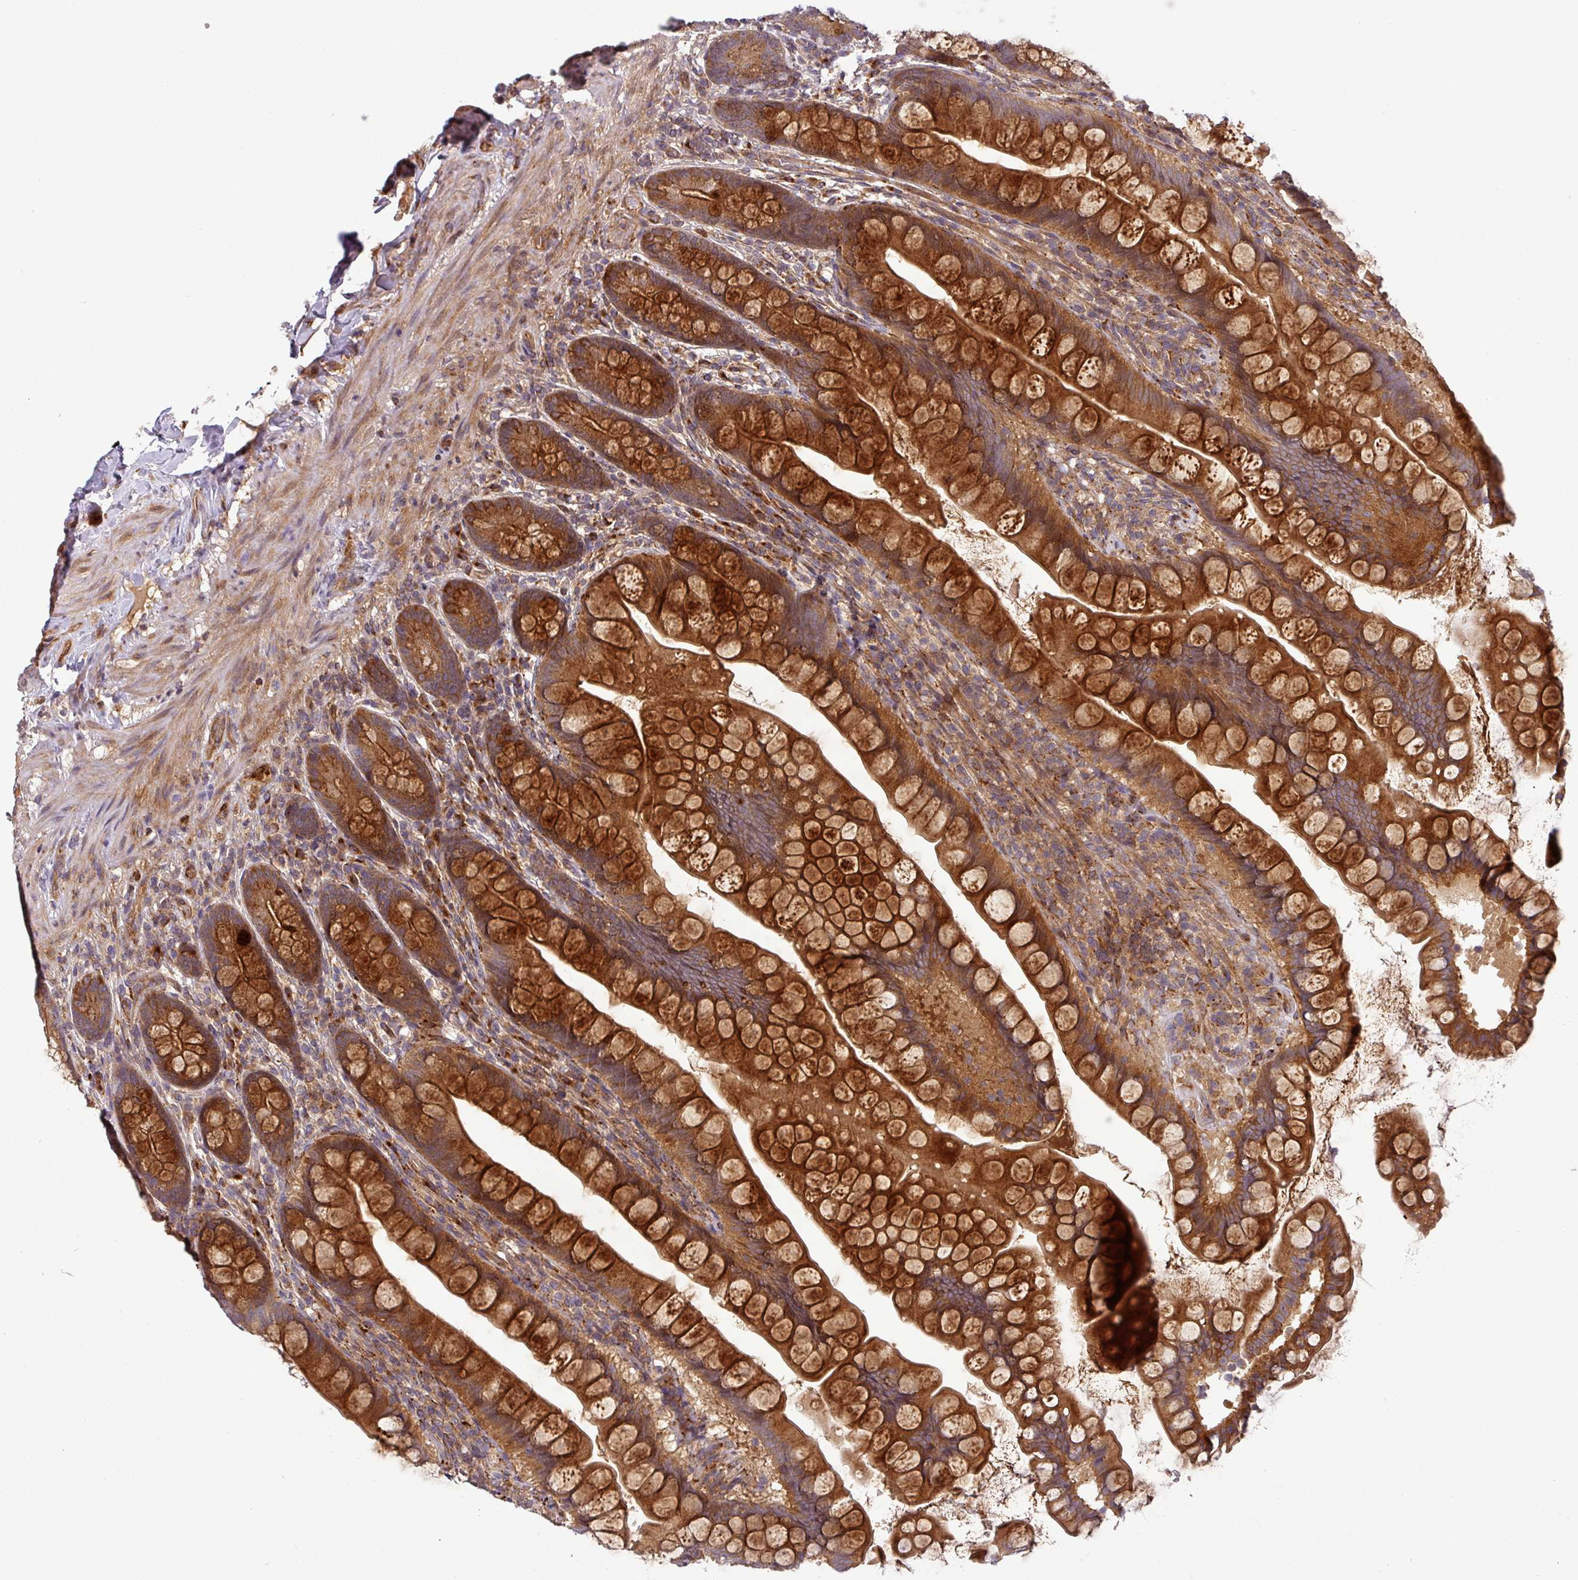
{"staining": {"intensity": "strong", "quantity": ">75%", "location": "cytoplasmic/membranous"}, "tissue": "small intestine", "cell_type": "Glandular cells", "image_type": "normal", "snomed": [{"axis": "morphology", "description": "Normal tissue, NOS"}, {"axis": "topography", "description": "Small intestine"}], "caption": "This is an image of immunohistochemistry (IHC) staining of normal small intestine, which shows strong staining in the cytoplasmic/membranous of glandular cells.", "gene": "ART1", "patient": {"sex": "male", "age": 70}}